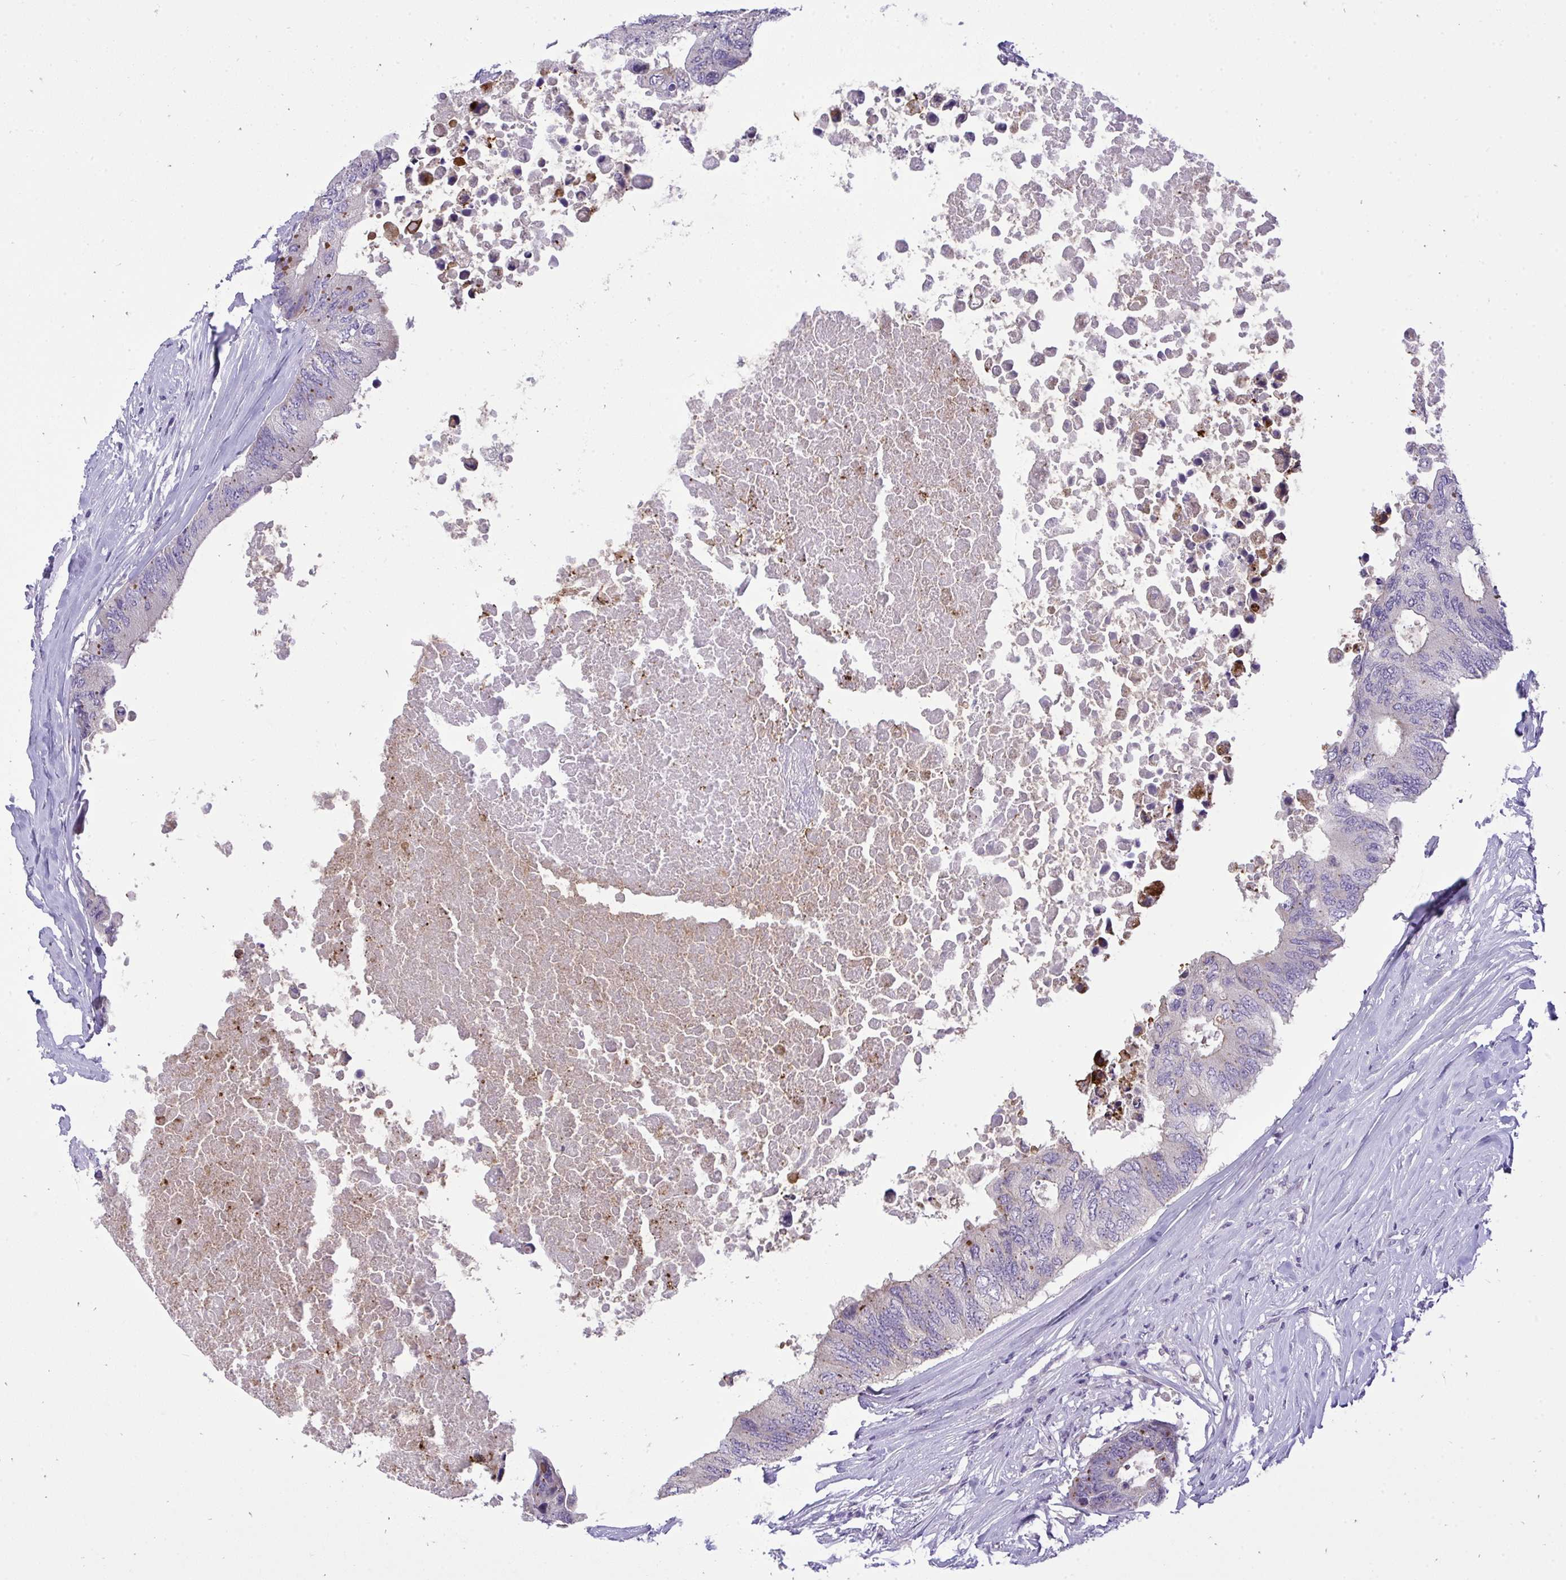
{"staining": {"intensity": "moderate", "quantity": "<25%", "location": "cytoplasmic/membranous"}, "tissue": "colorectal cancer", "cell_type": "Tumor cells", "image_type": "cancer", "snomed": [{"axis": "morphology", "description": "Adenocarcinoma, NOS"}, {"axis": "topography", "description": "Colon"}], "caption": "The histopathology image demonstrates a brown stain indicating the presence of a protein in the cytoplasmic/membranous of tumor cells in colorectal cancer (adenocarcinoma). (Stains: DAB (3,3'-diaminobenzidine) in brown, nuclei in blue, Microscopy: brightfield microscopy at high magnification).", "gene": "VGLL3", "patient": {"sex": "male", "age": 71}}